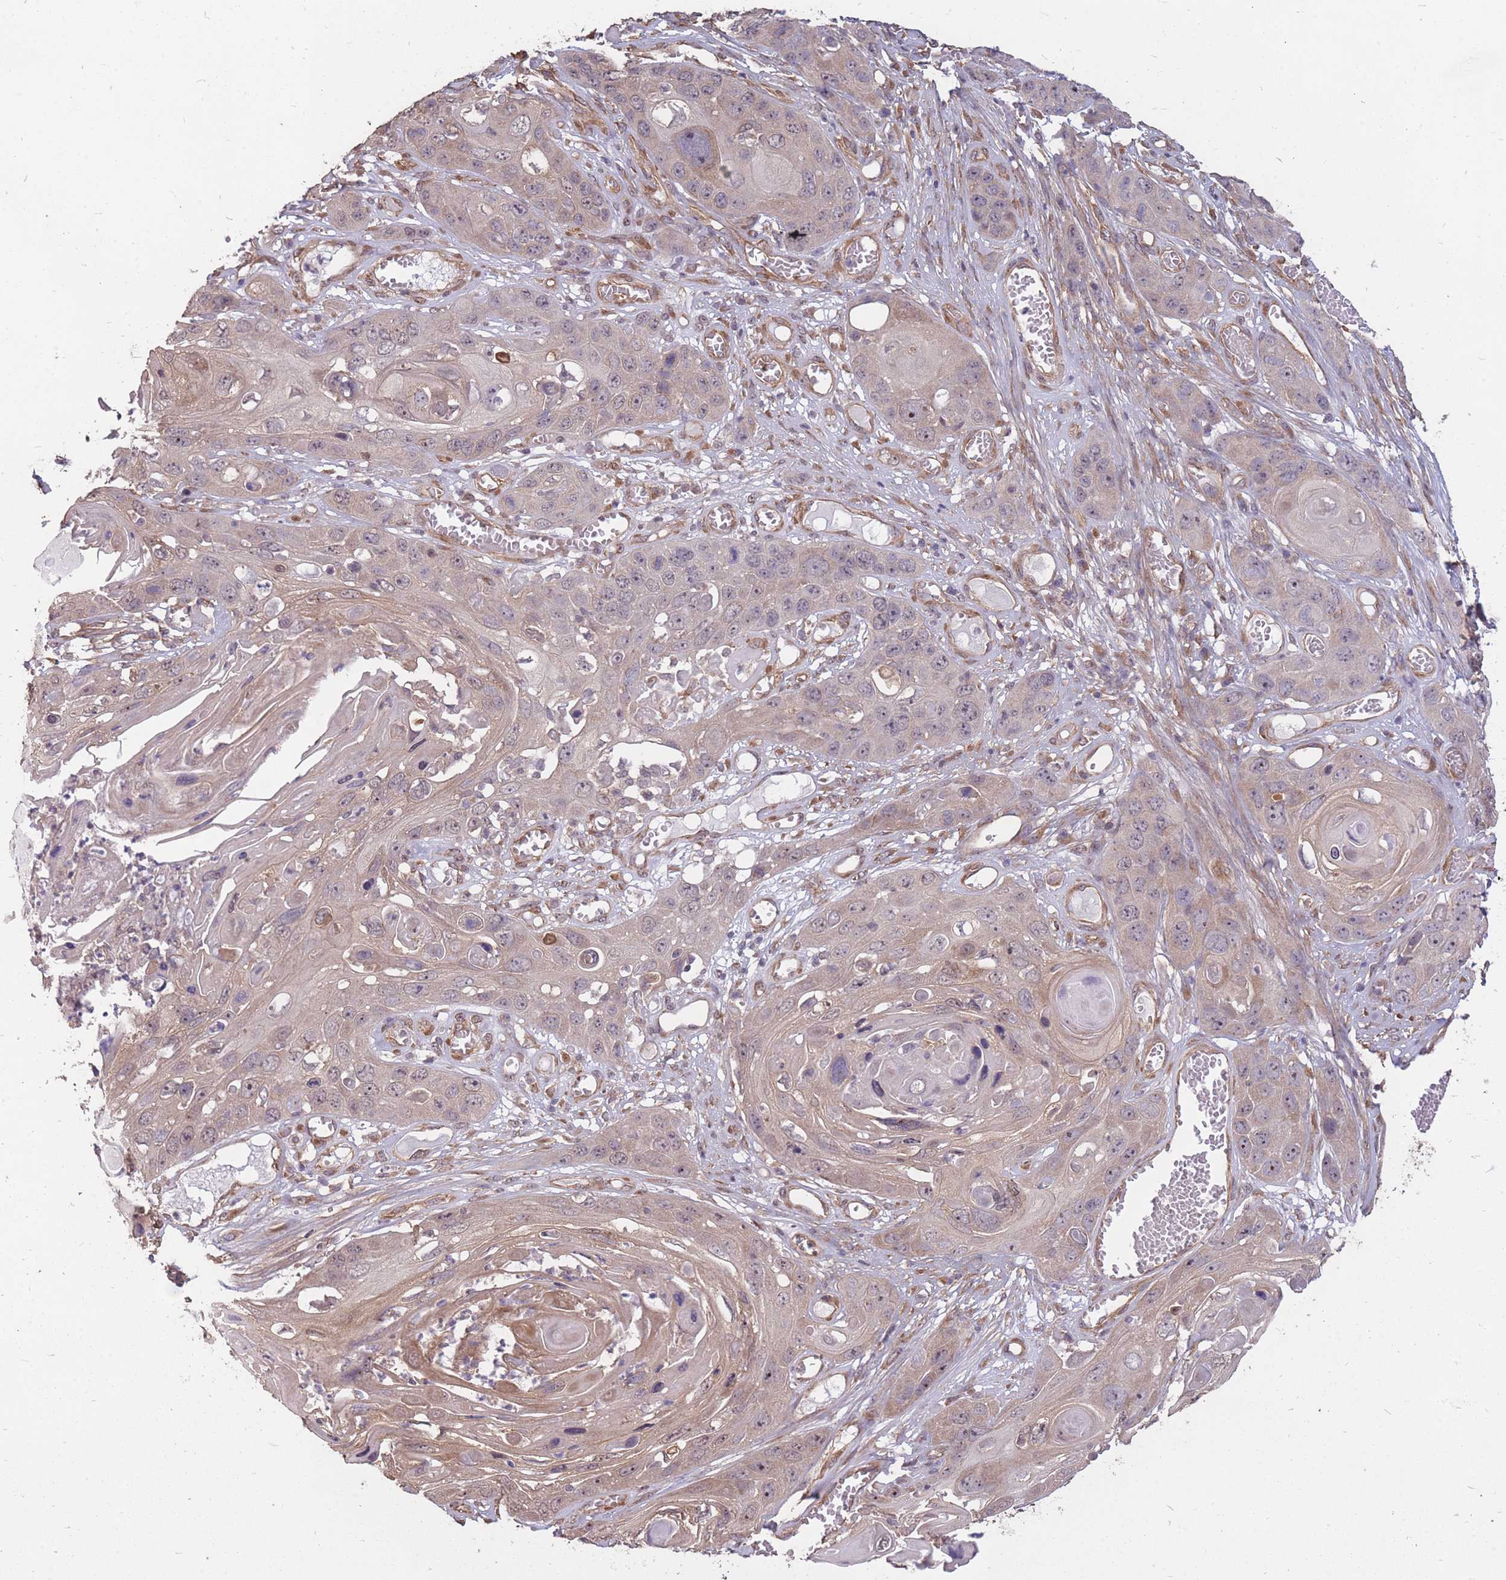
{"staining": {"intensity": "weak", "quantity": "<25%", "location": "cytoplasmic/membranous,nuclear"}, "tissue": "skin cancer", "cell_type": "Tumor cells", "image_type": "cancer", "snomed": [{"axis": "morphology", "description": "Squamous cell carcinoma, NOS"}, {"axis": "topography", "description": "Skin"}], "caption": "A micrograph of human skin squamous cell carcinoma is negative for staining in tumor cells. Brightfield microscopy of immunohistochemistry (IHC) stained with DAB (brown) and hematoxylin (blue), captured at high magnification.", "gene": "DYNC1LI2", "patient": {"sex": "male", "age": 55}}